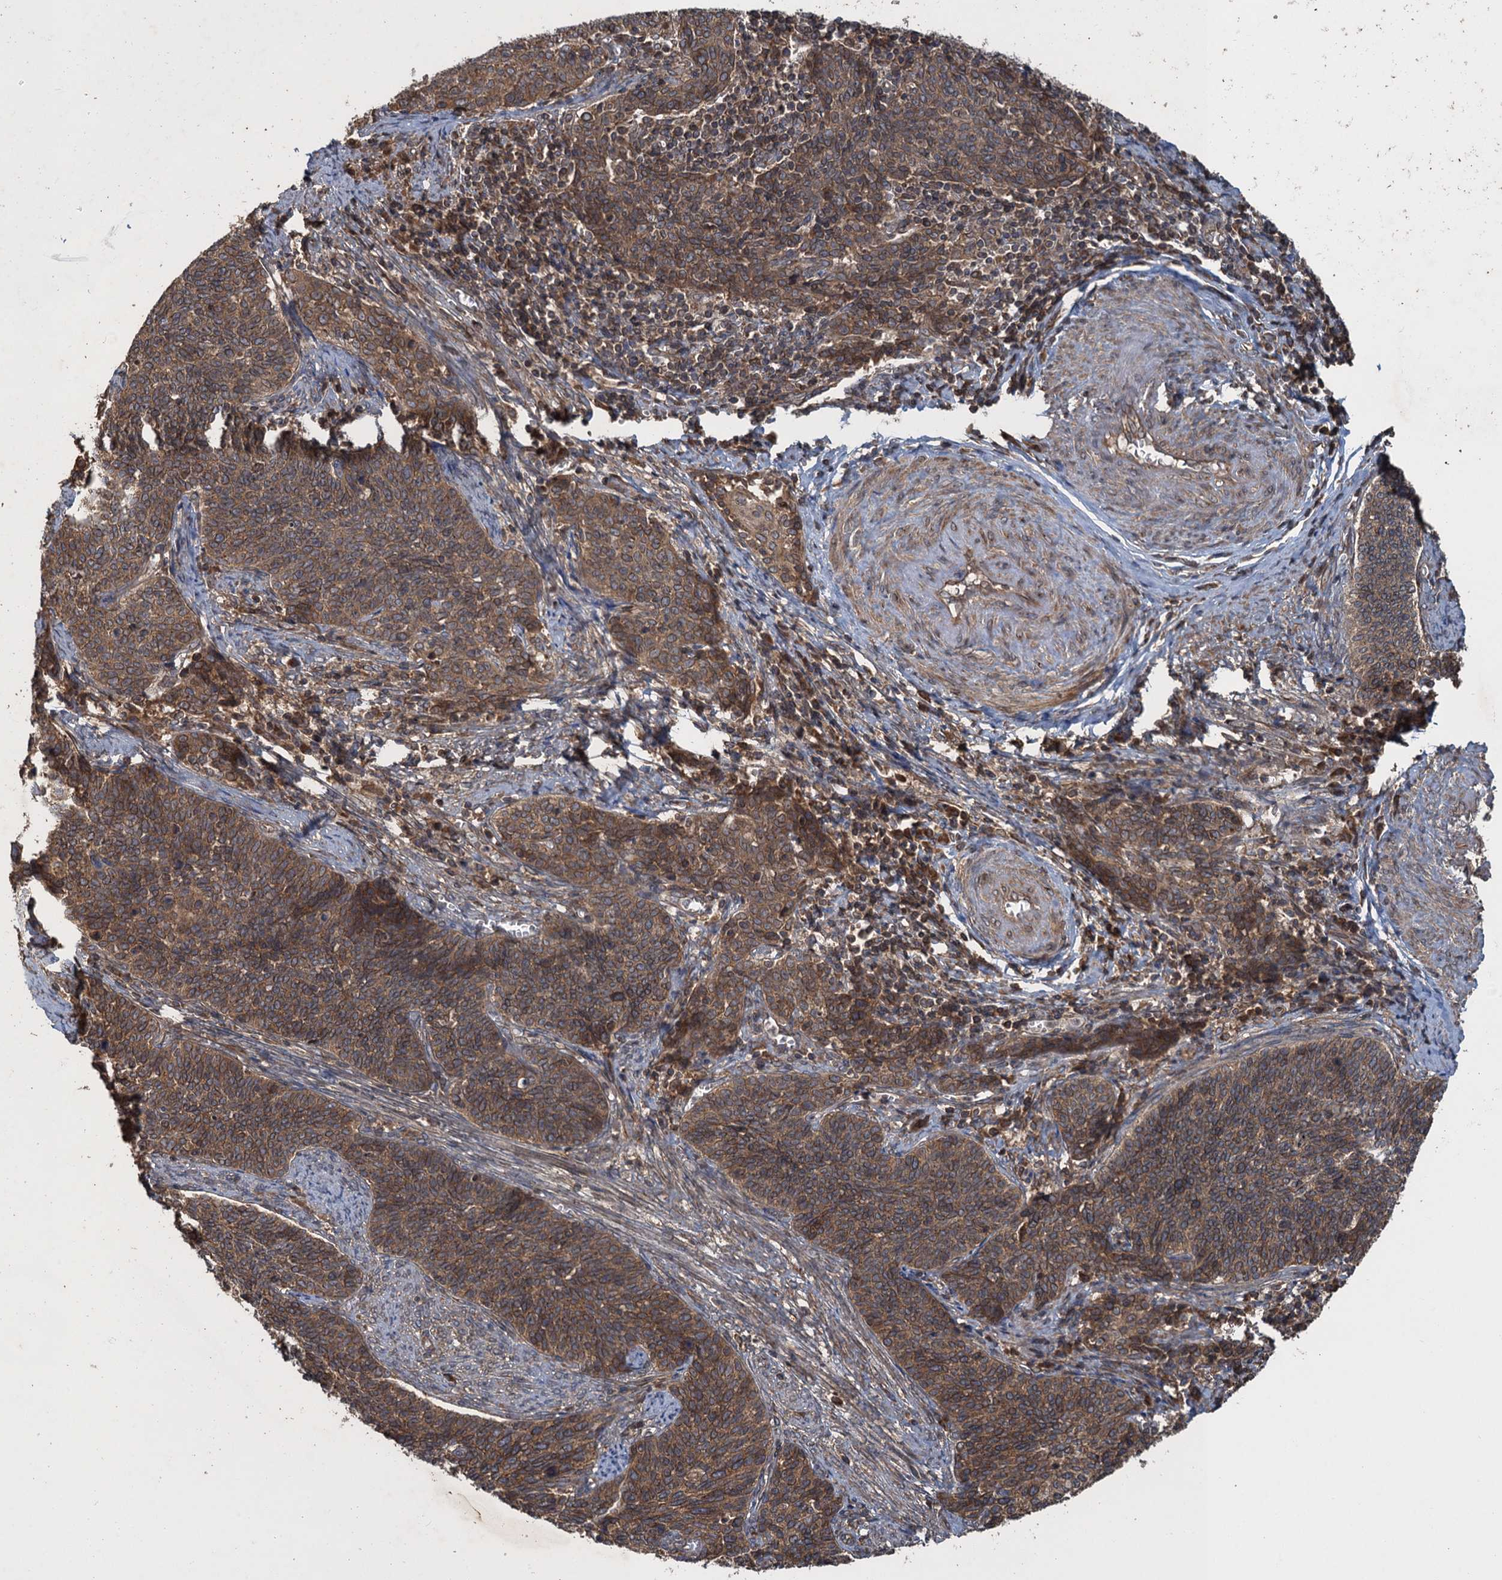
{"staining": {"intensity": "moderate", "quantity": ">75%", "location": "cytoplasmic/membranous,nuclear"}, "tissue": "cervical cancer", "cell_type": "Tumor cells", "image_type": "cancer", "snomed": [{"axis": "morphology", "description": "Squamous cell carcinoma, NOS"}, {"axis": "topography", "description": "Cervix"}], "caption": "Brown immunohistochemical staining in cervical cancer (squamous cell carcinoma) shows moderate cytoplasmic/membranous and nuclear staining in approximately >75% of tumor cells. Nuclei are stained in blue.", "gene": "GLE1", "patient": {"sex": "female", "age": 39}}